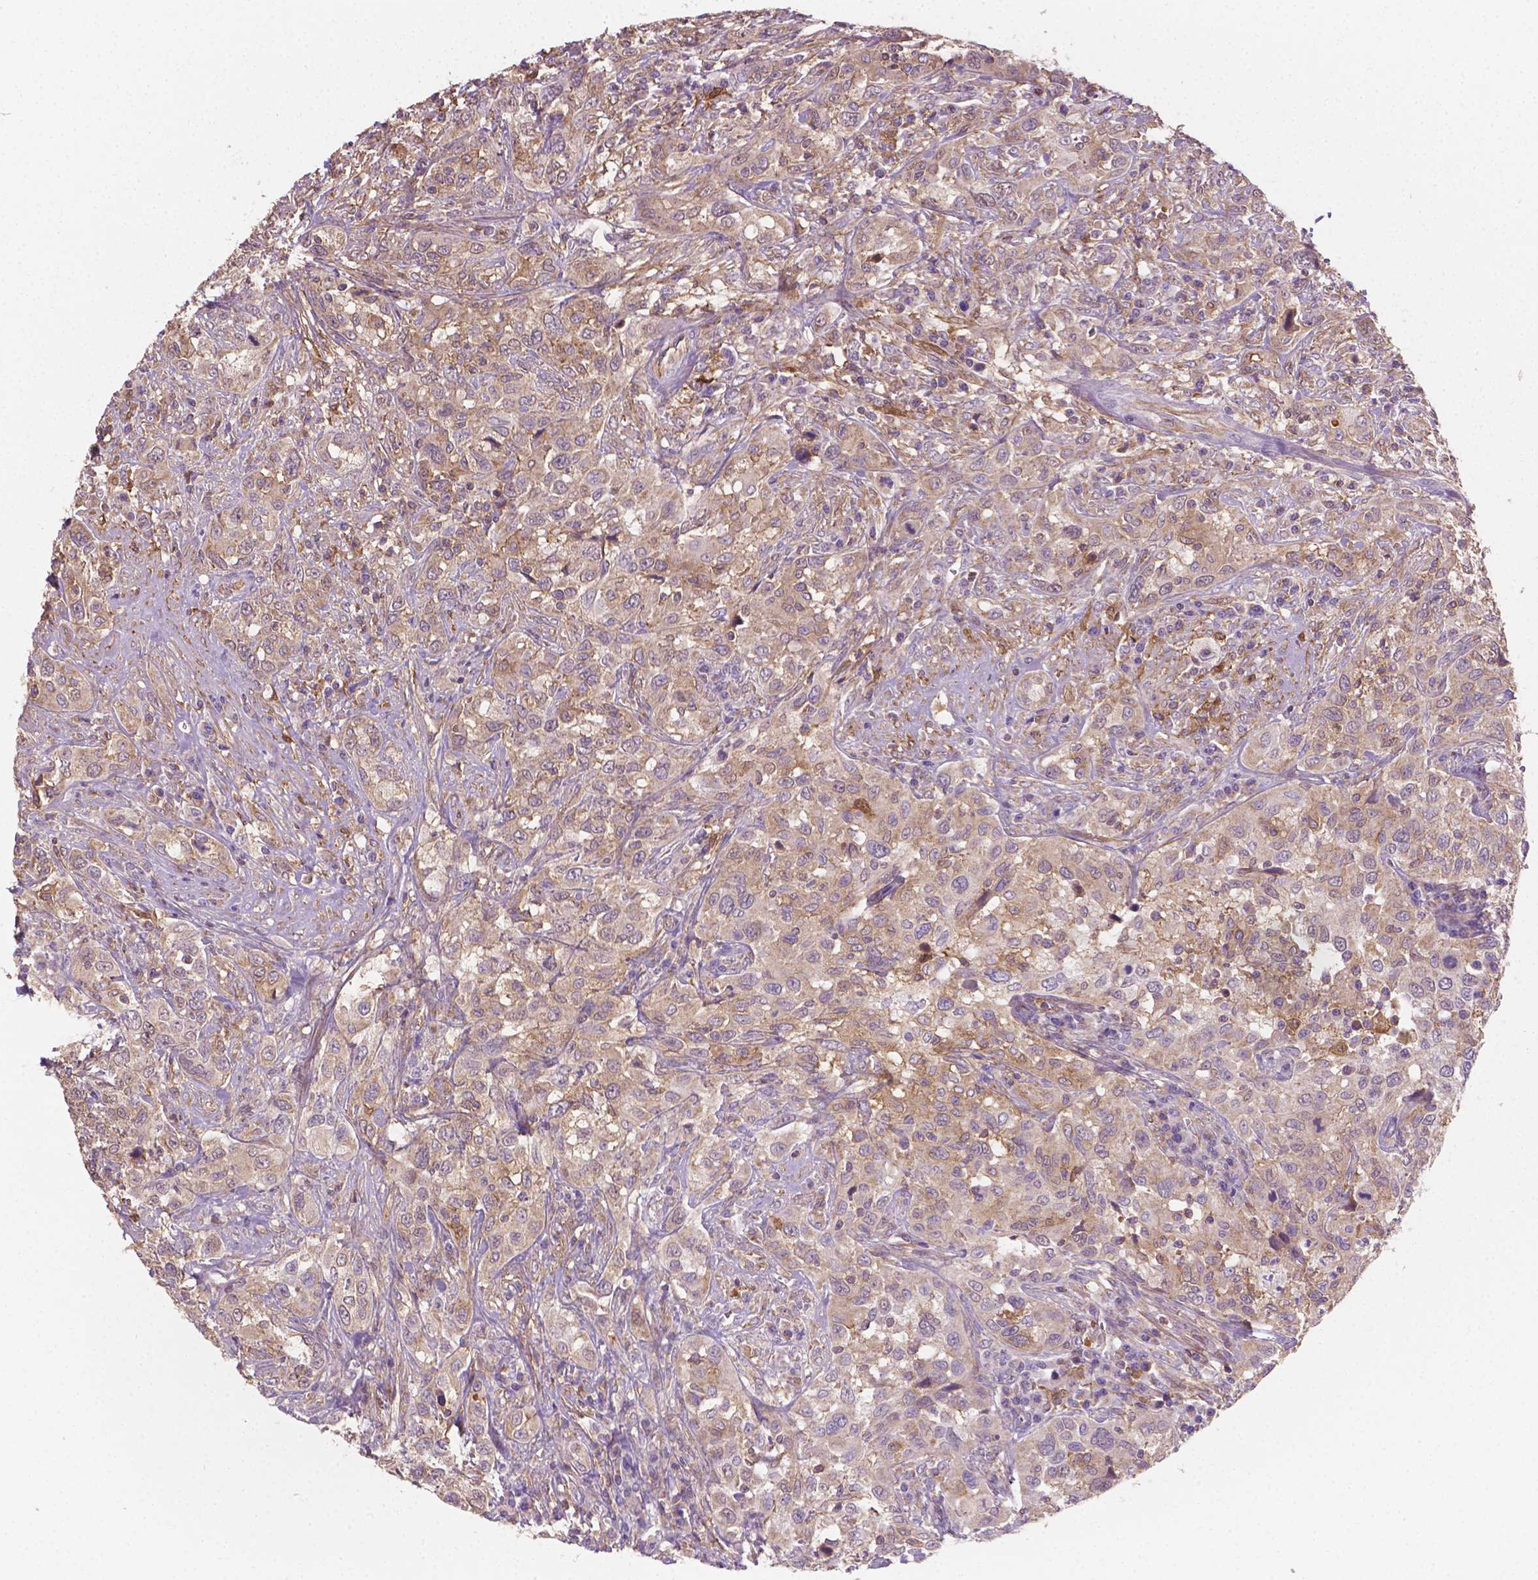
{"staining": {"intensity": "moderate", "quantity": ">75%", "location": "cytoplasmic/membranous"}, "tissue": "urothelial cancer", "cell_type": "Tumor cells", "image_type": "cancer", "snomed": [{"axis": "morphology", "description": "Urothelial carcinoma, NOS"}, {"axis": "morphology", "description": "Urothelial carcinoma, High grade"}, {"axis": "topography", "description": "Urinary bladder"}], "caption": "Protein staining shows moderate cytoplasmic/membranous positivity in approximately >75% of tumor cells in urothelial cancer.", "gene": "TCAF1", "patient": {"sex": "female", "age": 64}}